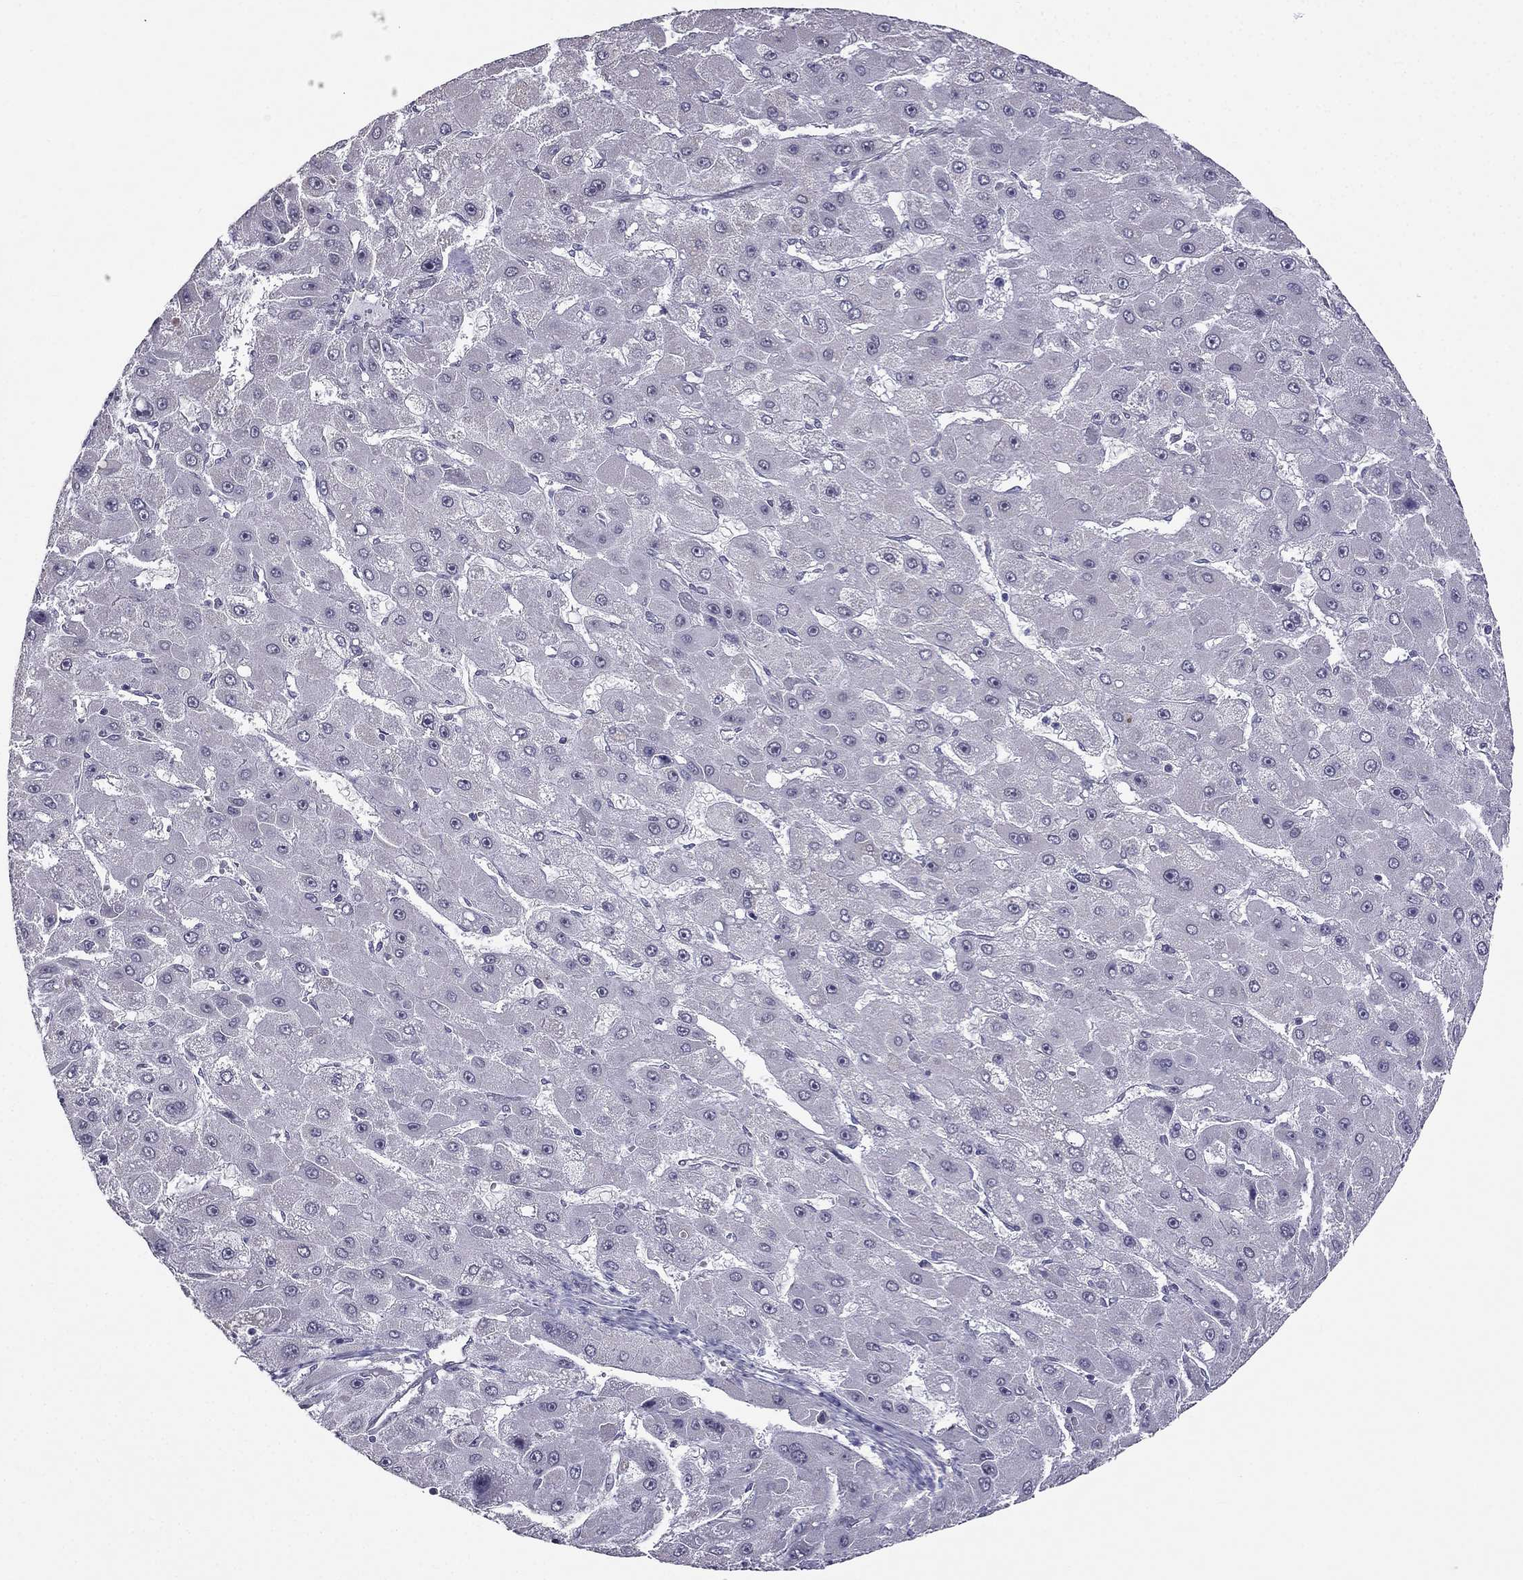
{"staining": {"intensity": "negative", "quantity": "none", "location": "none"}, "tissue": "liver cancer", "cell_type": "Tumor cells", "image_type": "cancer", "snomed": [{"axis": "morphology", "description": "Carcinoma, Hepatocellular, NOS"}, {"axis": "topography", "description": "Liver"}], "caption": "IHC image of neoplastic tissue: human liver hepatocellular carcinoma stained with DAB (3,3'-diaminobenzidine) exhibits no significant protein positivity in tumor cells.", "gene": "HSFX1", "patient": {"sex": "female", "age": 25}}